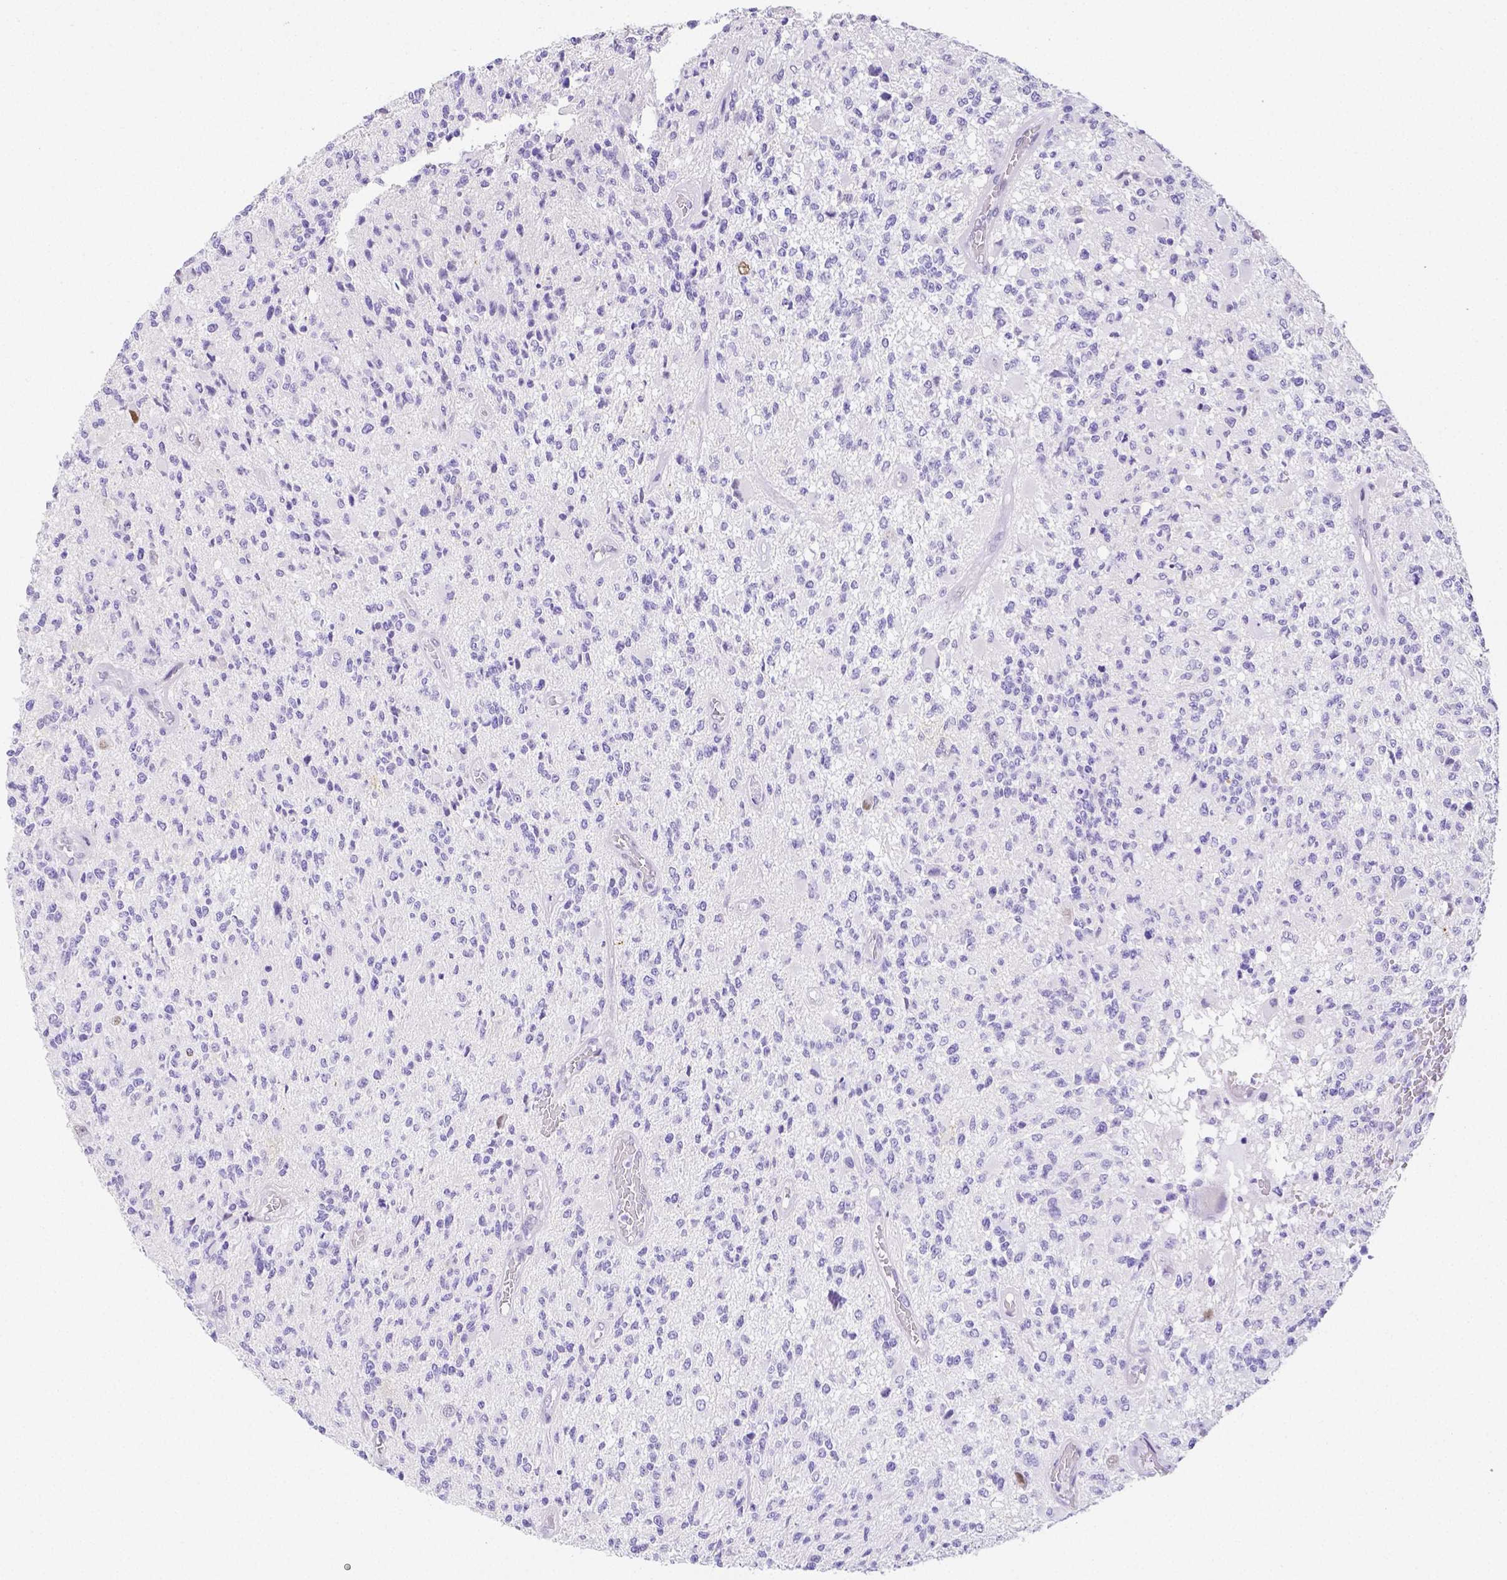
{"staining": {"intensity": "negative", "quantity": "none", "location": "none"}, "tissue": "glioma", "cell_type": "Tumor cells", "image_type": "cancer", "snomed": [{"axis": "morphology", "description": "Glioma, malignant, High grade"}, {"axis": "topography", "description": "Brain"}], "caption": "This is a image of IHC staining of glioma, which shows no positivity in tumor cells.", "gene": "ARHGAP36", "patient": {"sex": "female", "age": 63}}